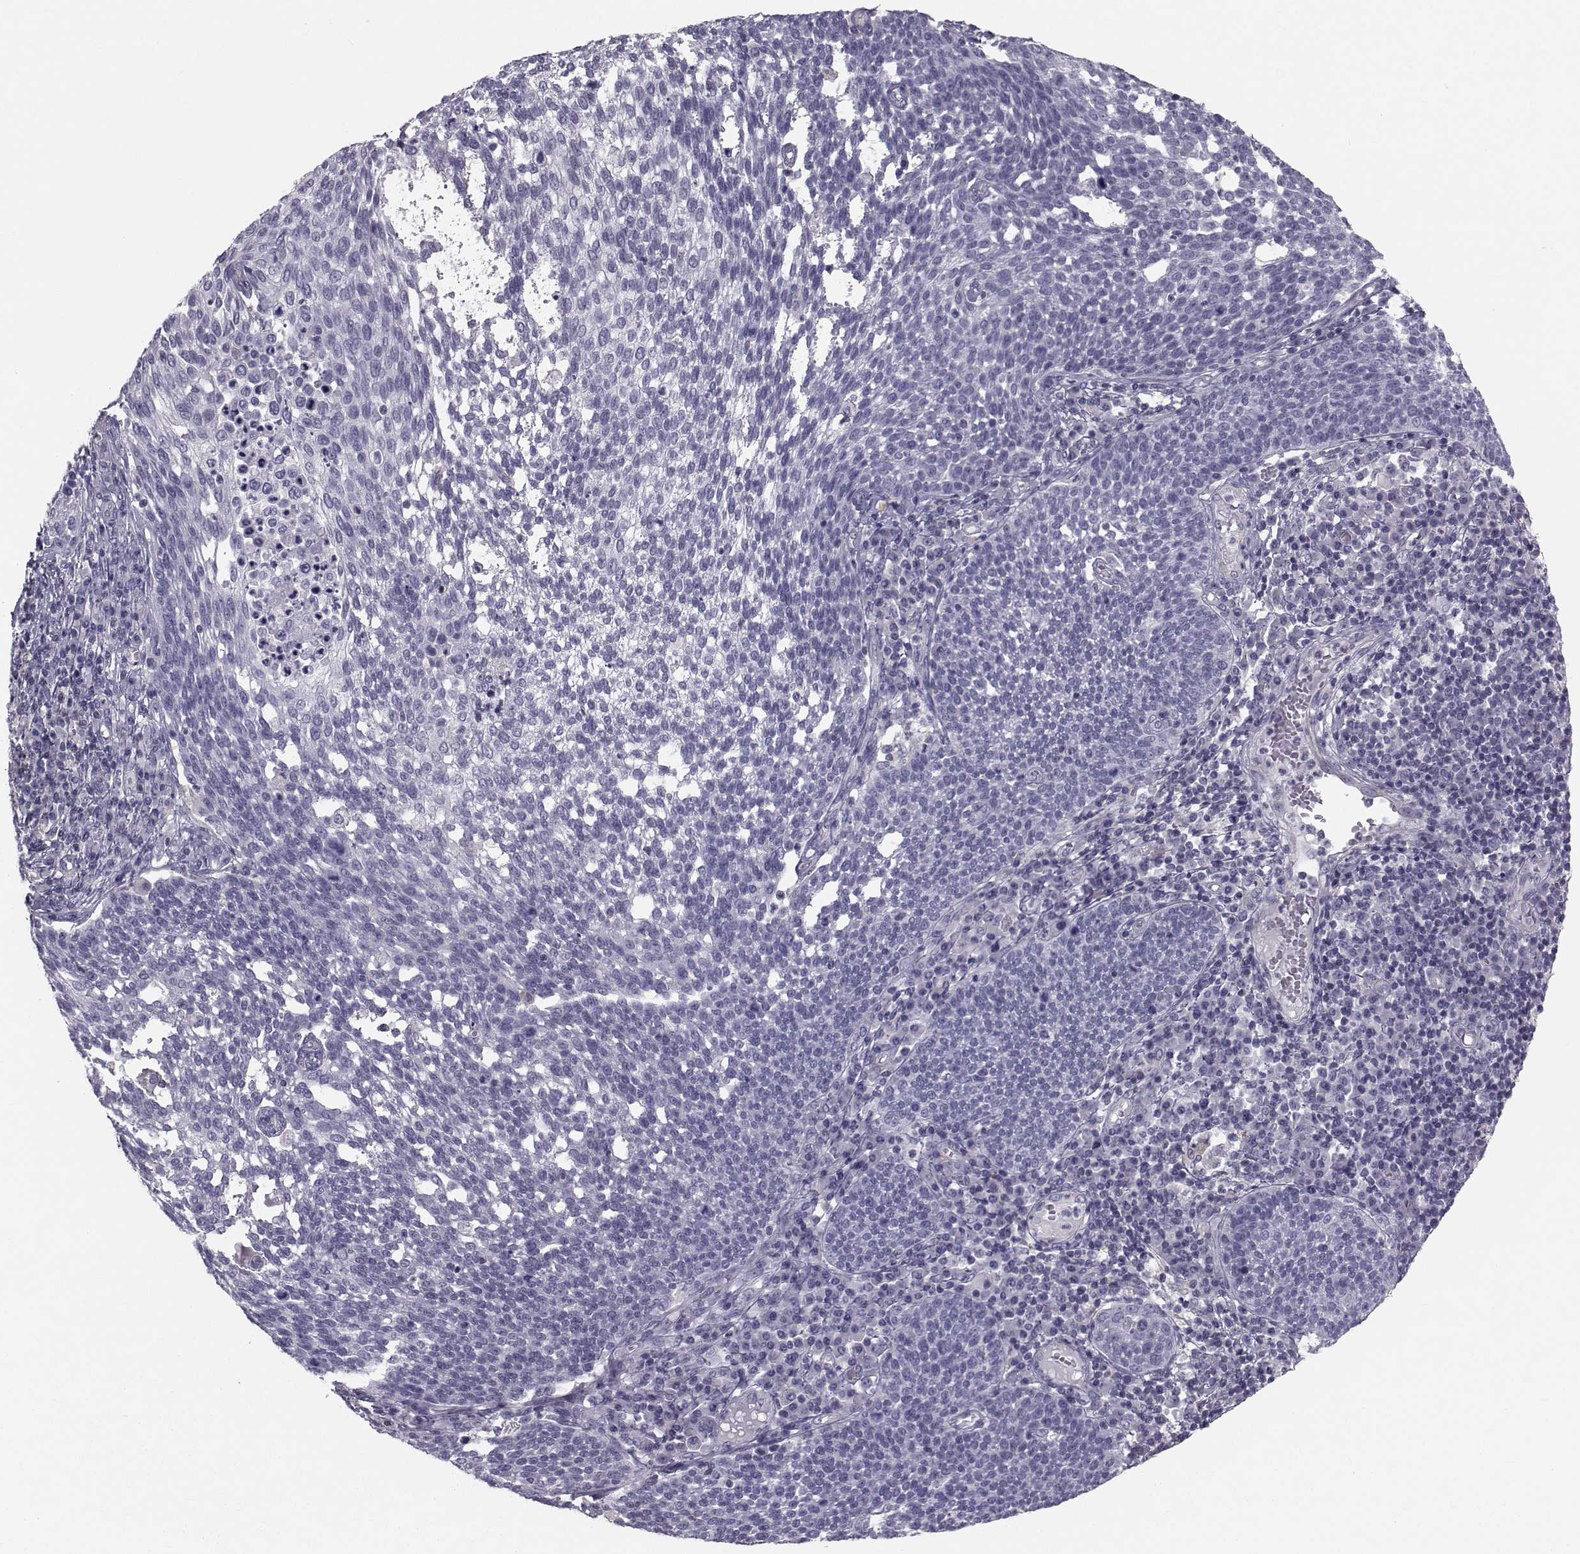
{"staining": {"intensity": "negative", "quantity": "none", "location": "none"}, "tissue": "cervical cancer", "cell_type": "Tumor cells", "image_type": "cancer", "snomed": [{"axis": "morphology", "description": "Squamous cell carcinoma, NOS"}, {"axis": "topography", "description": "Cervix"}], "caption": "The image displays no significant positivity in tumor cells of cervical squamous cell carcinoma.", "gene": "GARIN3", "patient": {"sex": "female", "age": 34}}